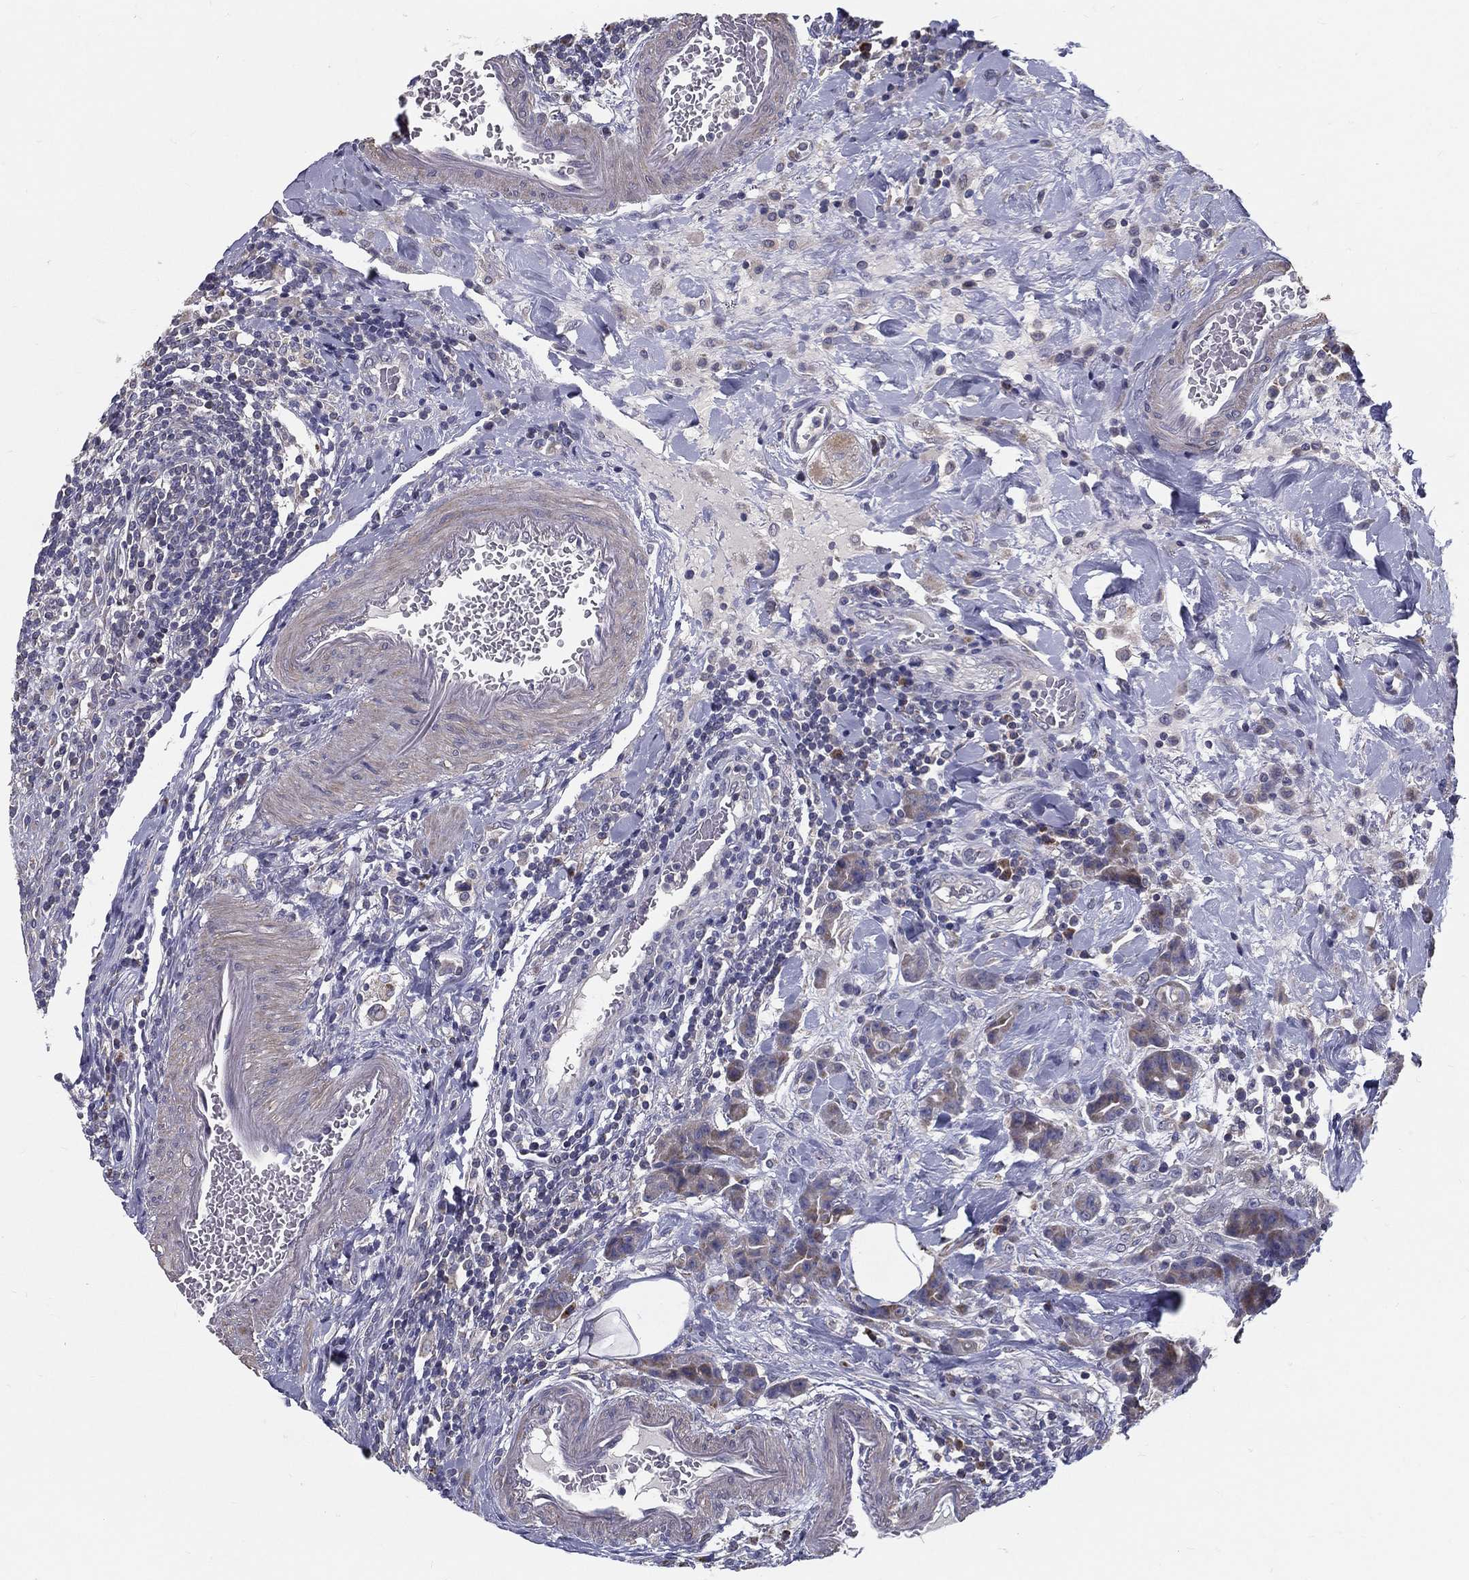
{"staining": {"intensity": "negative", "quantity": "none", "location": "none"}, "tissue": "colorectal cancer", "cell_type": "Tumor cells", "image_type": "cancer", "snomed": [{"axis": "morphology", "description": "Adenocarcinoma, NOS"}, {"axis": "topography", "description": "Colon"}], "caption": "Immunohistochemistry (IHC) image of neoplastic tissue: human colorectal cancer stained with DAB (3,3'-diaminobenzidine) shows no significant protein expression in tumor cells.", "gene": "PCSK1", "patient": {"sex": "female", "age": 69}}